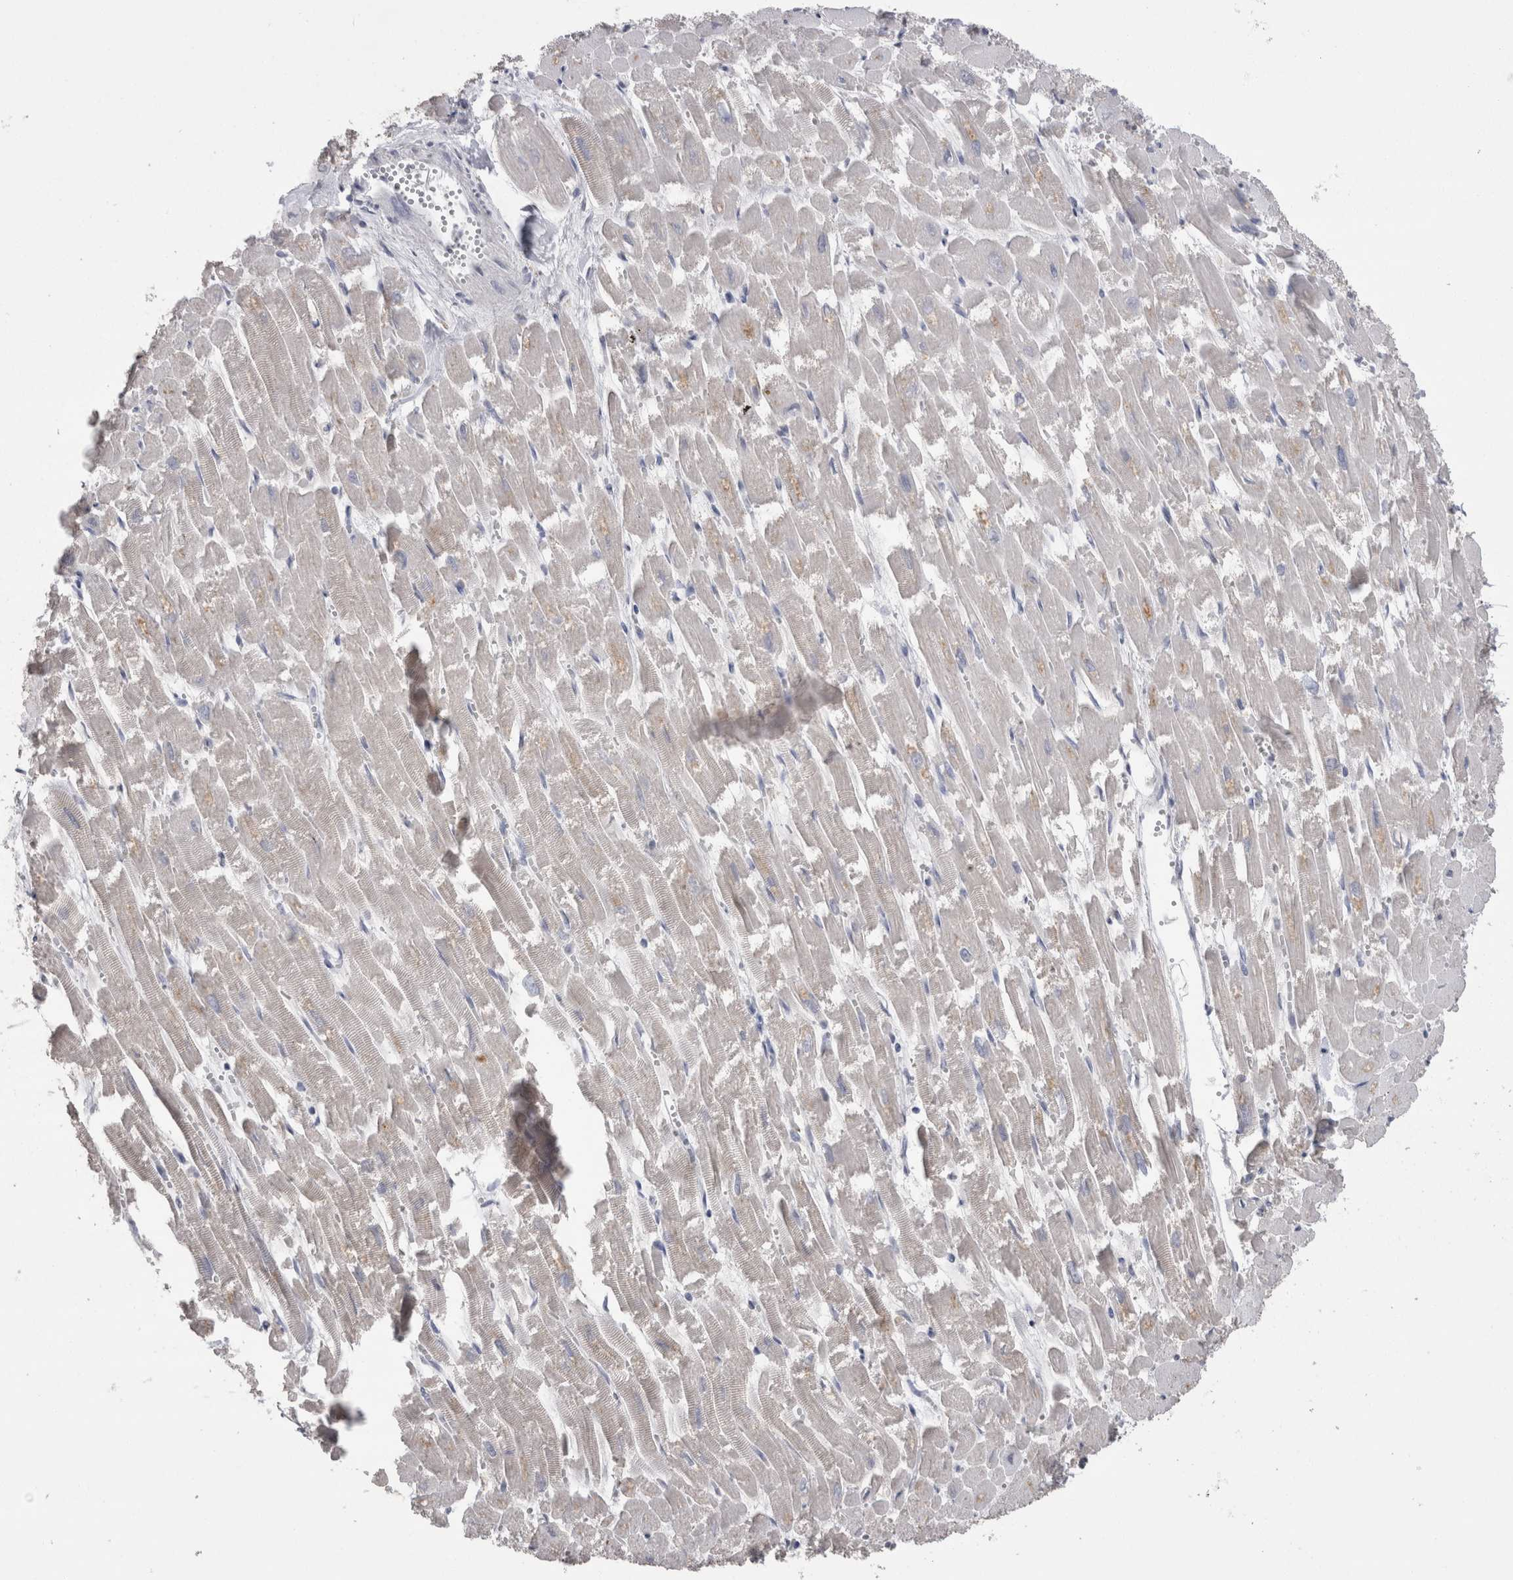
{"staining": {"intensity": "negative", "quantity": "none", "location": "none"}, "tissue": "heart muscle", "cell_type": "Cardiomyocytes", "image_type": "normal", "snomed": [{"axis": "morphology", "description": "Normal tissue, NOS"}, {"axis": "topography", "description": "Heart"}], "caption": "IHC histopathology image of normal heart muscle stained for a protein (brown), which reveals no positivity in cardiomyocytes.", "gene": "REG1A", "patient": {"sex": "male", "age": 54}}